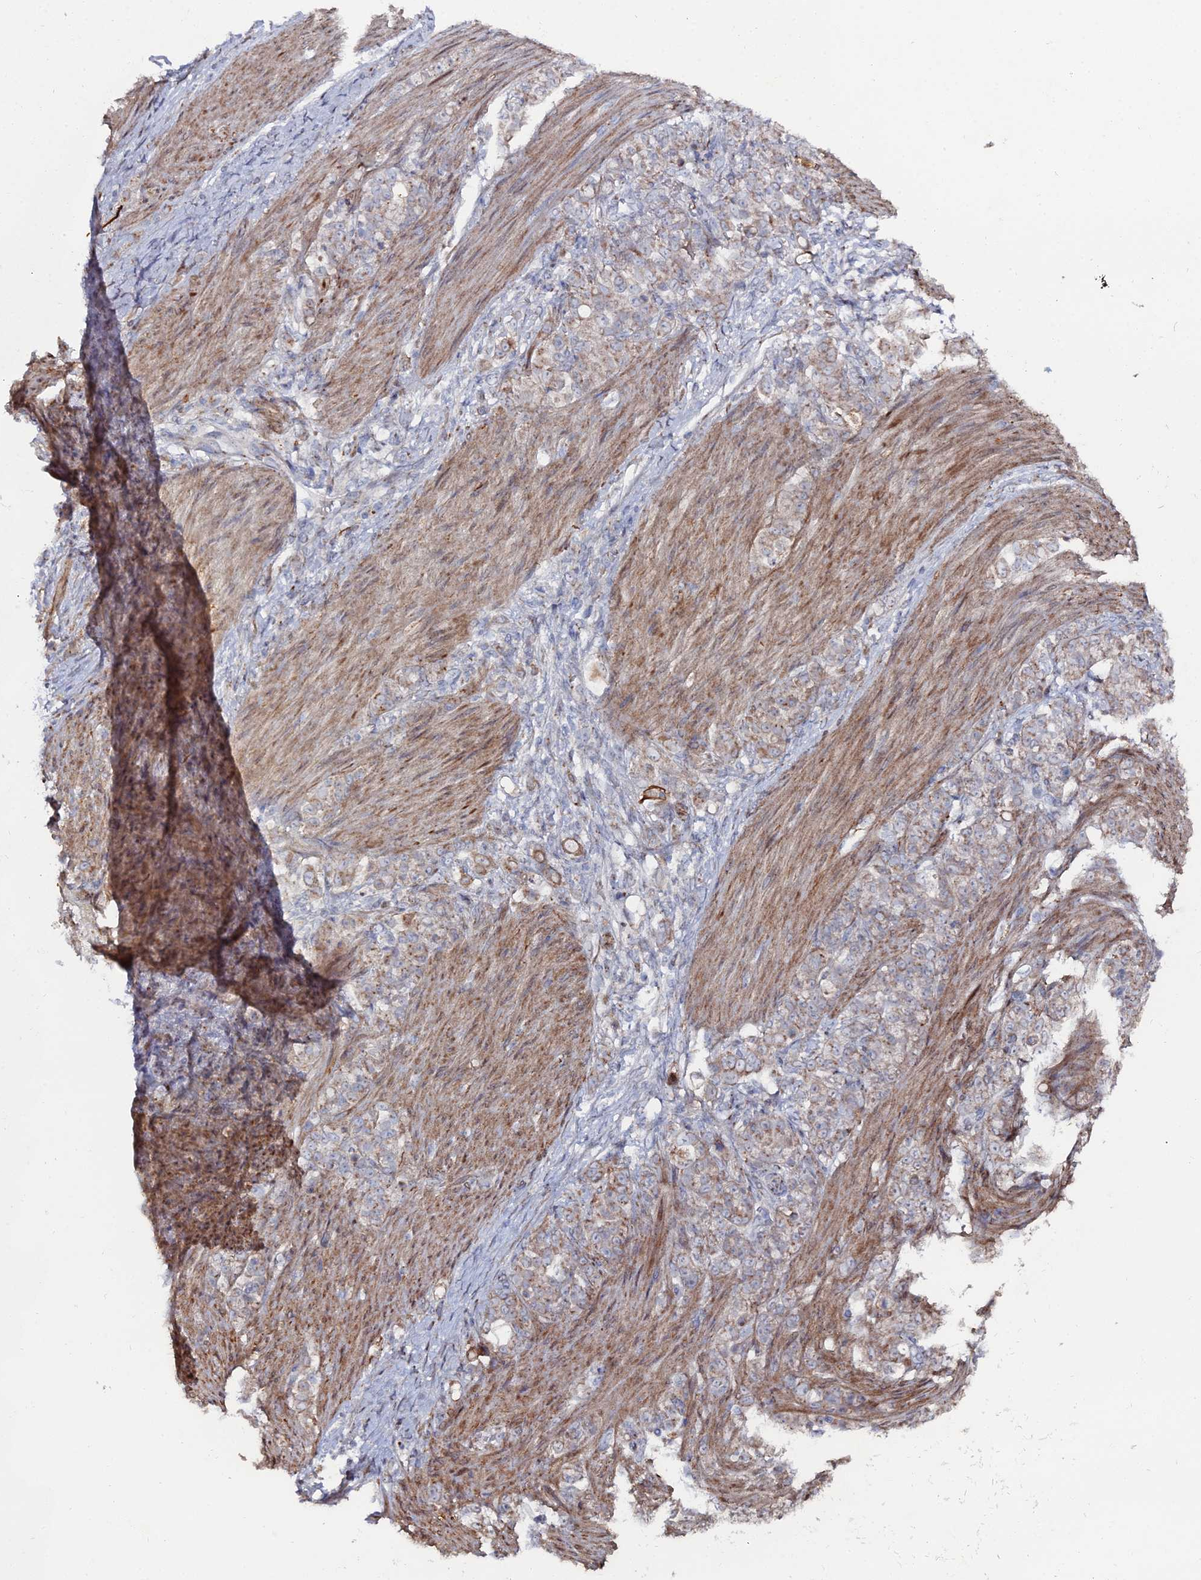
{"staining": {"intensity": "weak", "quantity": ">75%", "location": "cytoplasmic/membranous"}, "tissue": "stomach cancer", "cell_type": "Tumor cells", "image_type": "cancer", "snomed": [{"axis": "morphology", "description": "Adenocarcinoma, NOS"}, {"axis": "topography", "description": "Stomach"}], "caption": "Weak cytoplasmic/membranous positivity for a protein is present in approximately >75% of tumor cells of stomach adenocarcinoma using immunohistochemistry (IHC).", "gene": "SGMS1", "patient": {"sex": "female", "age": 79}}